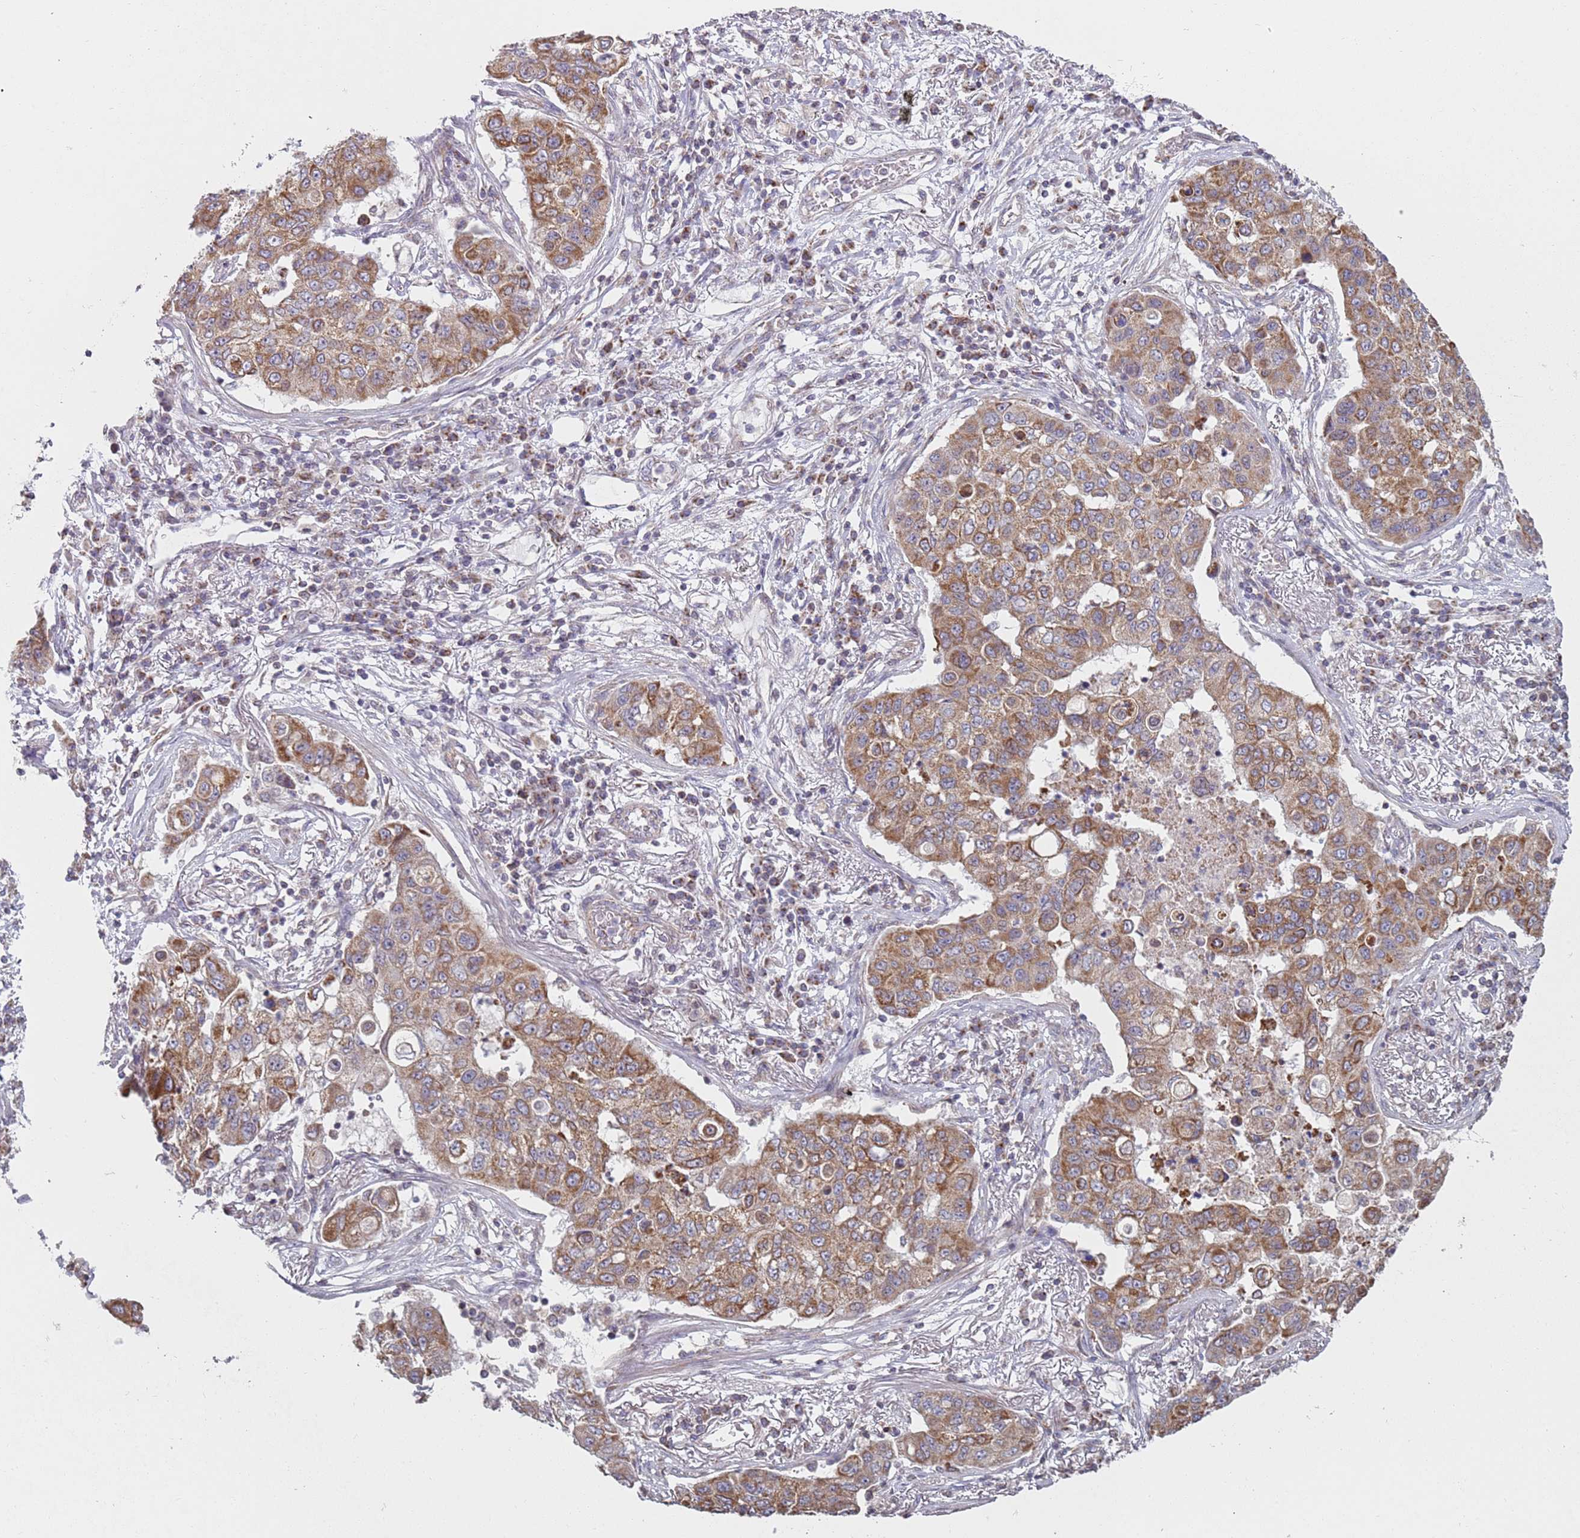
{"staining": {"intensity": "moderate", "quantity": ">75%", "location": "cytoplasmic/membranous"}, "tissue": "lung cancer", "cell_type": "Tumor cells", "image_type": "cancer", "snomed": [{"axis": "morphology", "description": "Squamous cell carcinoma, NOS"}, {"axis": "topography", "description": "Lung"}], "caption": "A brown stain highlights moderate cytoplasmic/membranous staining of a protein in human lung cancer tumor cells.", "gene": "GAS8", "patient": {"sex": "male", "age": 74}}